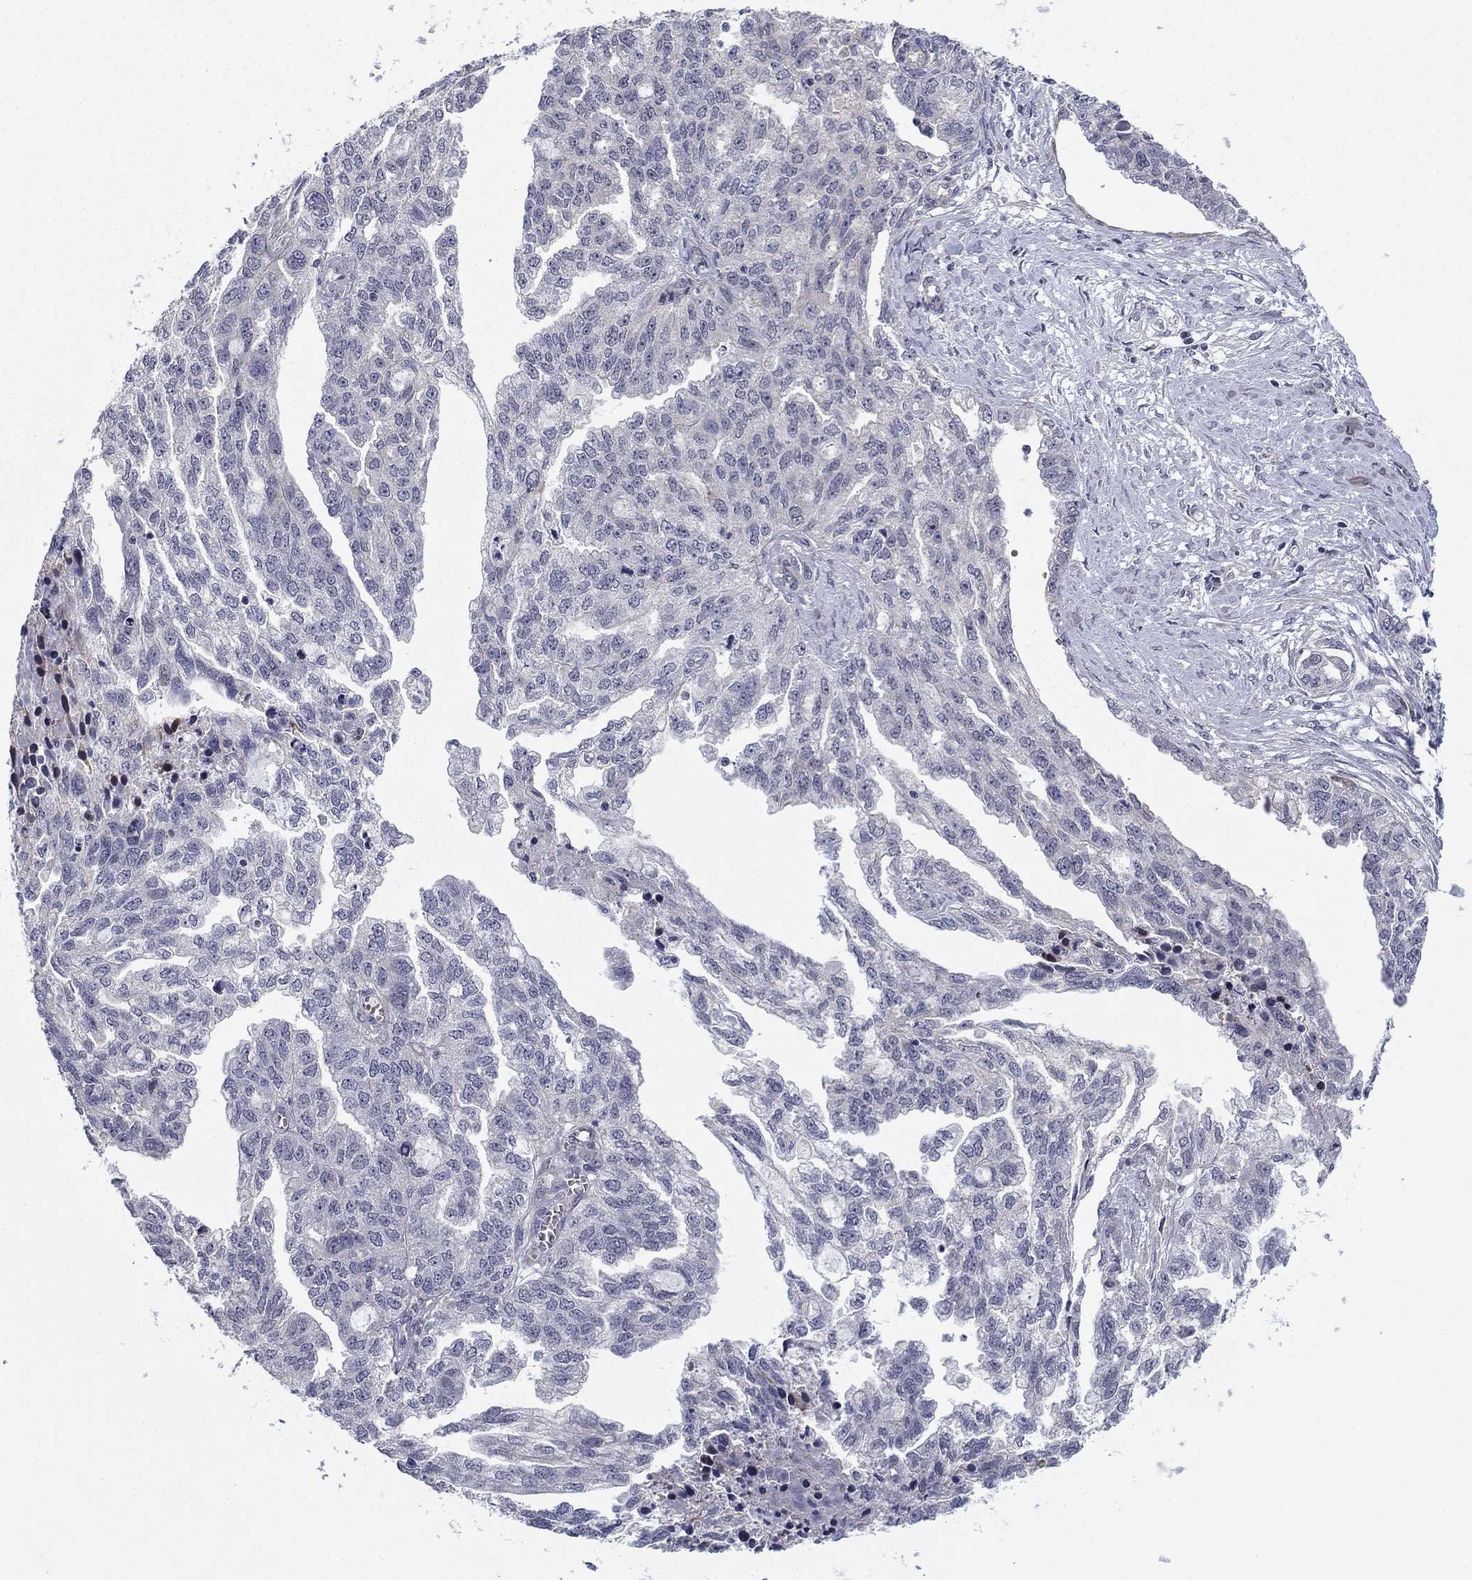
{"staining": {"intensity": "negative", "quantity": "none", "location": "none"}, "tissue": "ovarian cancer", "cell_type": "Tumor cells", "image_type": "cancer", "snomed": [{"axis": "morphology", "description": "Cystadenocarcinoma, serous, NOS"}, {"axis": "topography", "description": "Ovary"}], "caption": "A high-resolution photomicrograph shows IHC staining of ovarian cancer (serous cystadenocarcinoma), which displays no significant positivity in tumor cells.", "gene": "BCL11A", "patient": {"sex": "female", "age": 51}}